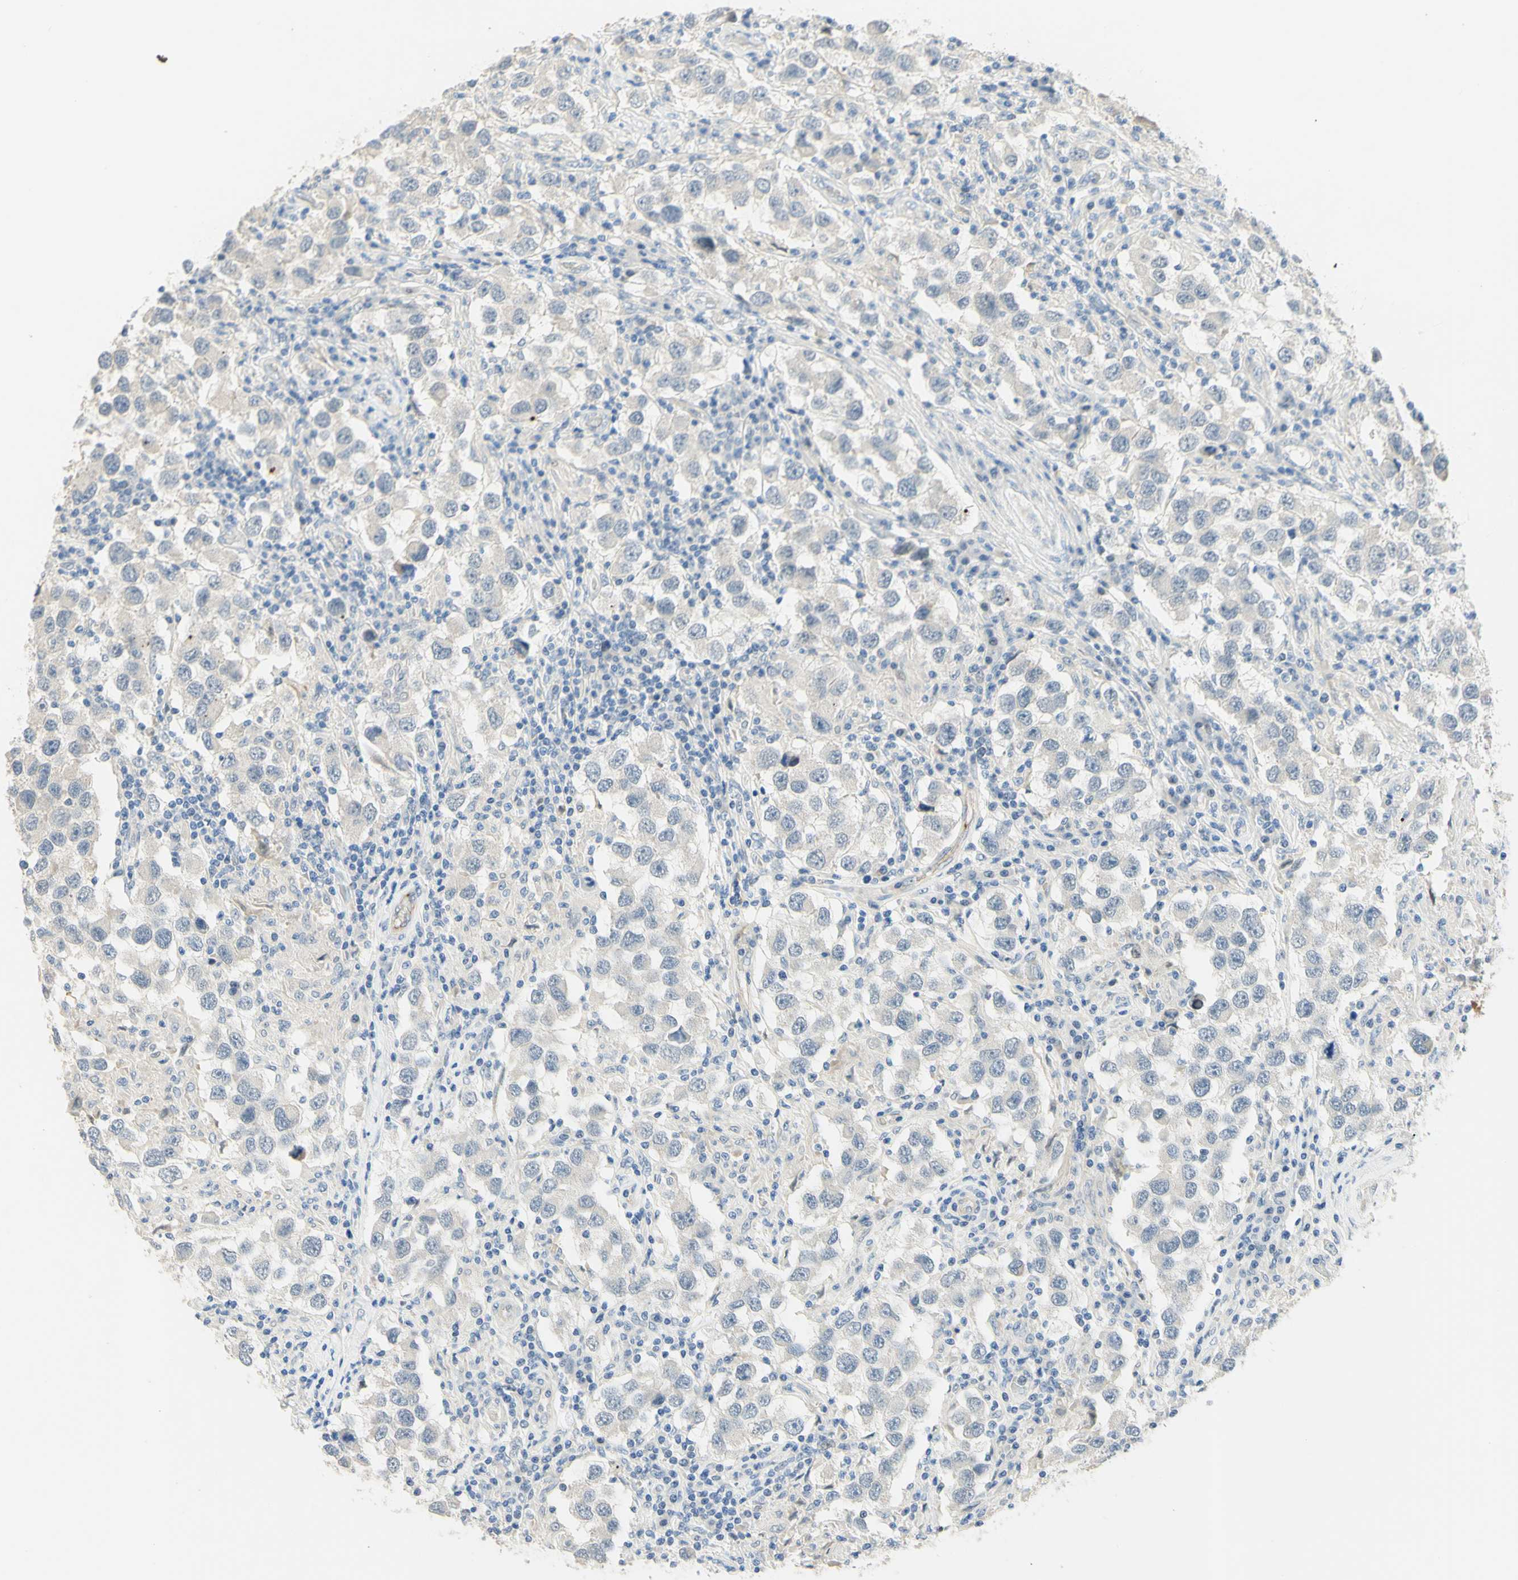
{"staining": {"intensity": "negative", "quantity": "none", "location": "none"}, "tissue": "testis cancer", "cell_type": "Tumor cells", "image_type": "cancer", "snomed": [{"axis": "morphology", "description": "Carcinoma, Embryonal, NOS"}, {"axis": "topography", "description": "Testis"}], "caption": "Immunohistochemistry of embryonal carcinoma (testis) shows no expression in tumor cells.", "gene": "ANGPT2", "patient": {"sex": "male", "age": 21}}